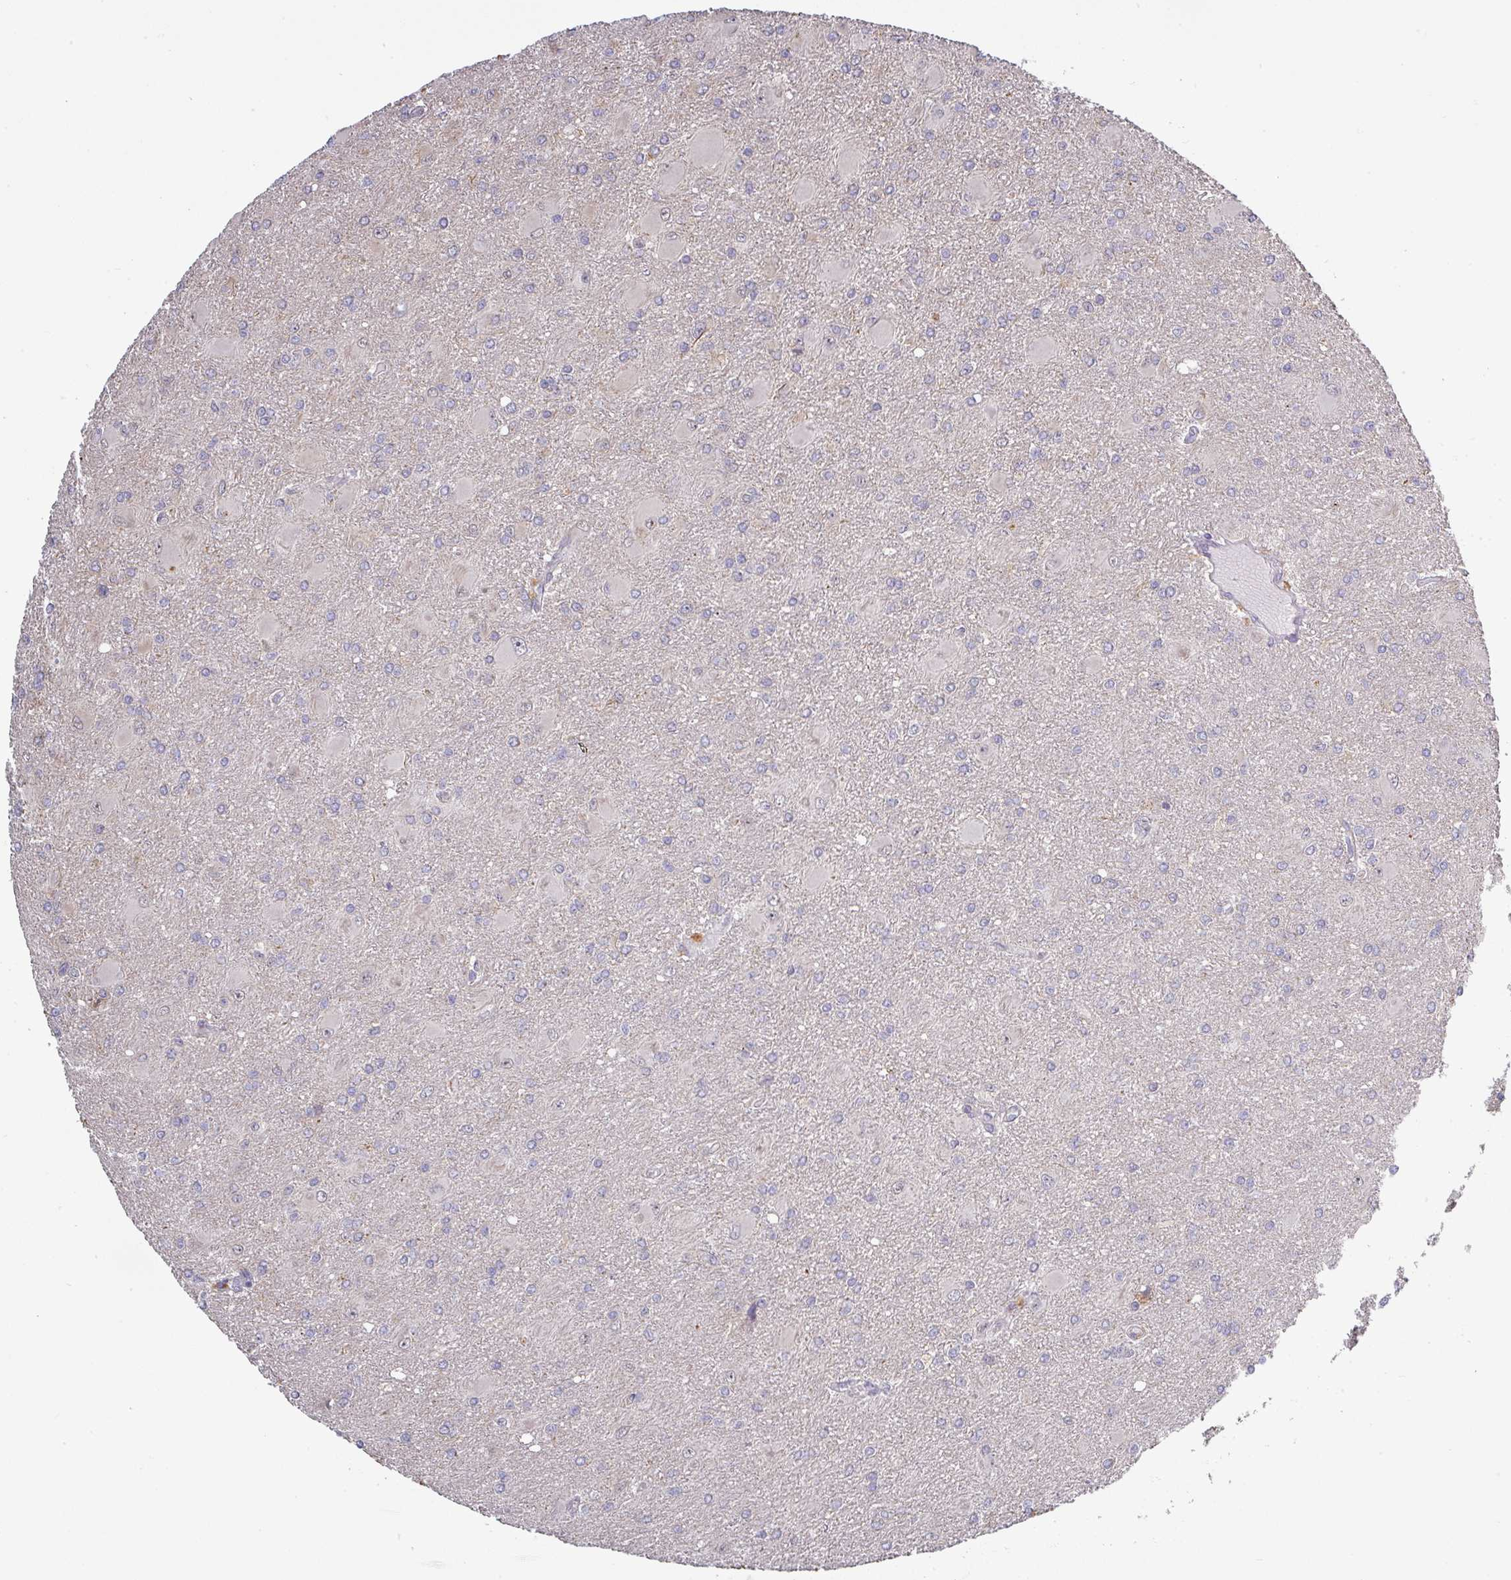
{"staining": {"intensity": "negative", "quantity": "none", "location": "none"}, "tissue": "glioma", "cell_type": "Tumor cells", "image_type": "cancer", "snomed": [{"axis": "morphology", "description": "Glioma, malignant, High grade"}, {"axis": "topography", "description": "Brain"}], "caption": "Immunohistochemical staining of malignant glioma (high-grade) displays no significant positivity in tumor cells.", "gene": "C2orf16", "patient": {"sex": "male", "age": 67}}